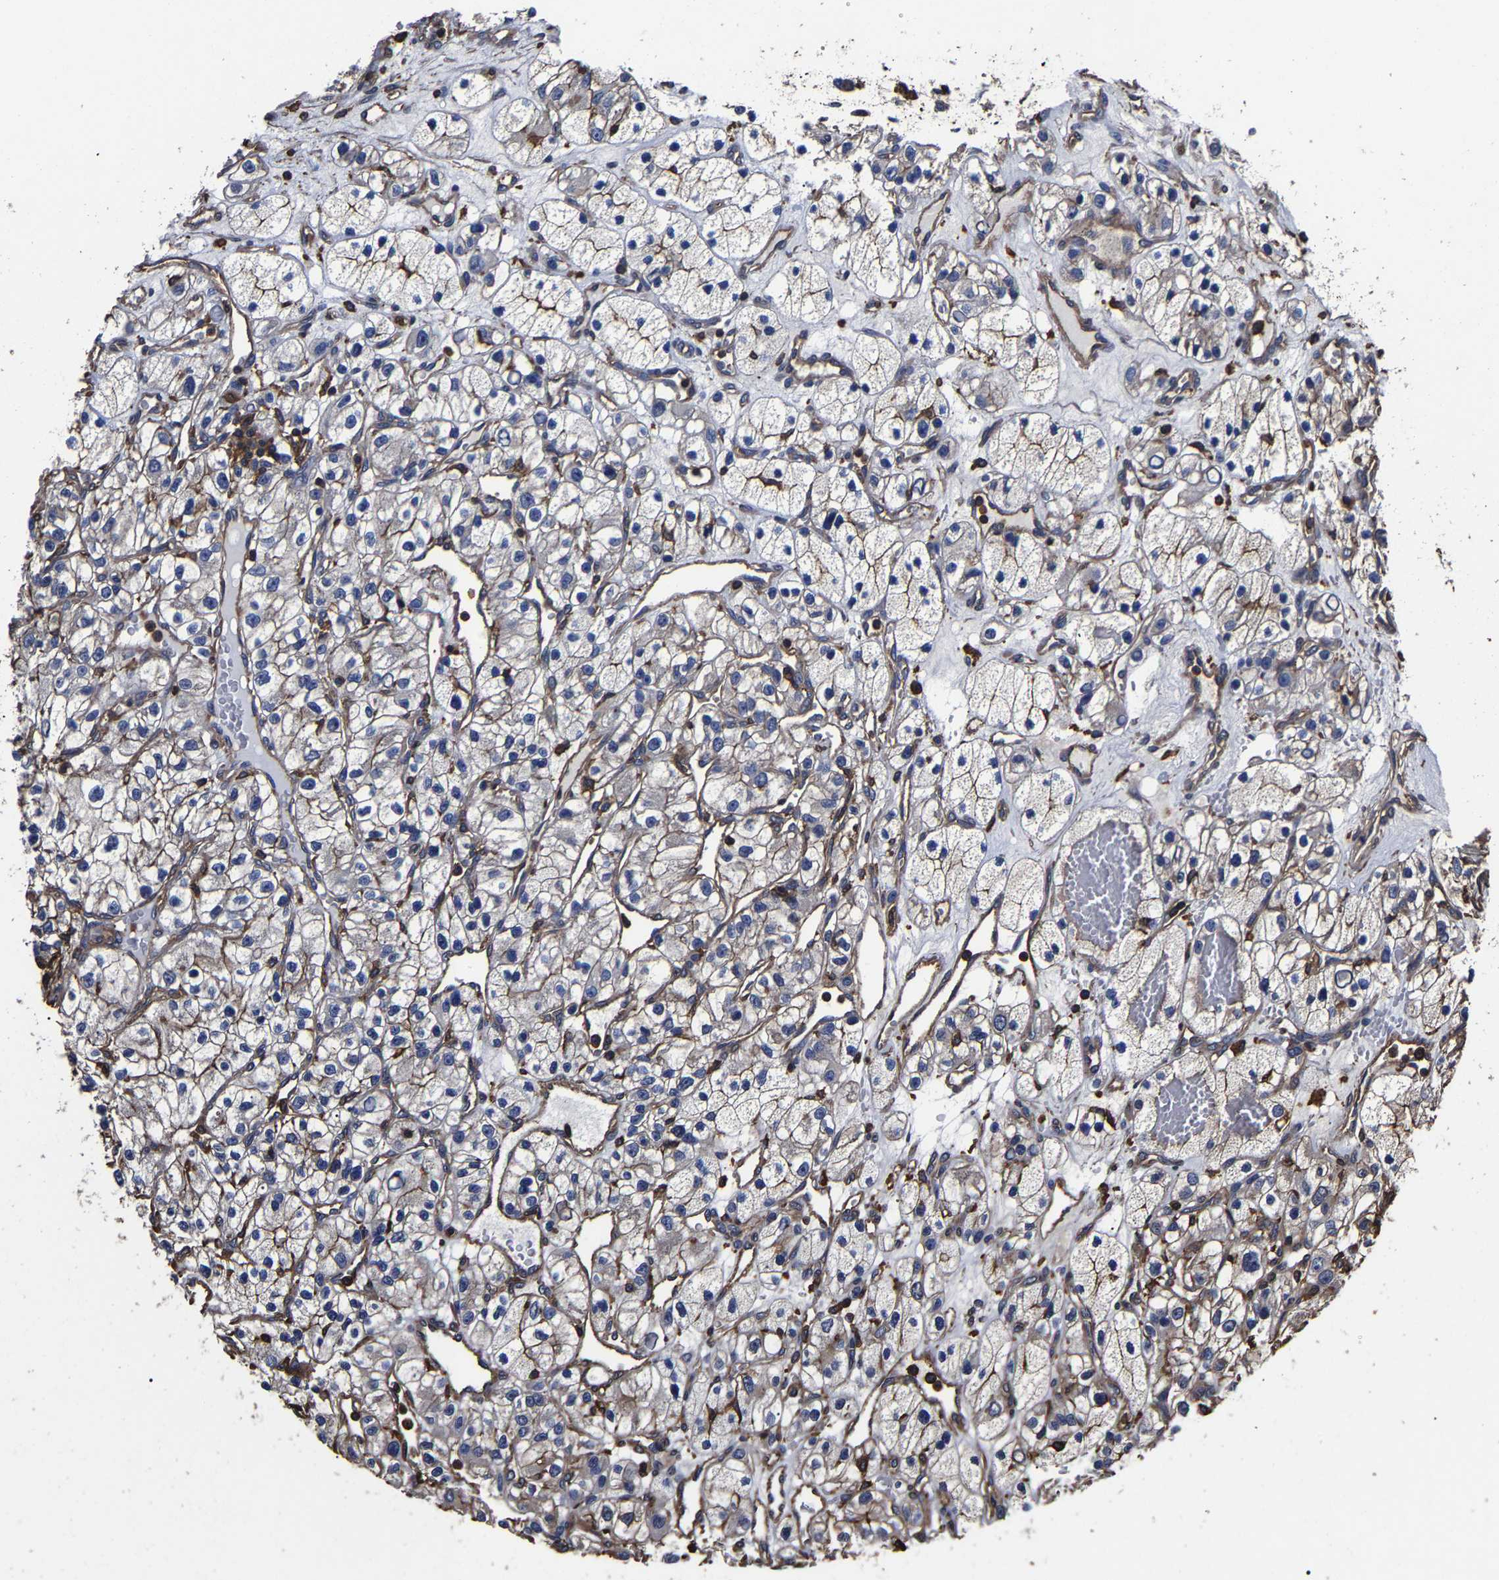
{"staining": {"intensity": "weak", "quantity": "25%-75%", "location": "cytoplasmic/membranous"}, "tissue": "renal cancer", "cell_type": "Tumor cells", "image_type": "cancer", "snomed": [{"axis": "morphology", "description": "Adenocarcinoma, NOS"}, {"axis": "topography", "description": "Kidney"}], "caption": "Protein positivity by immunohistochemistry displays weak cytoplasmic/membranous staining in approximately 25%-75% of tumor cells in renal adenocarcinoma.", "gene": "SSH3", "patient": {"sex": "female", "age": 57}}